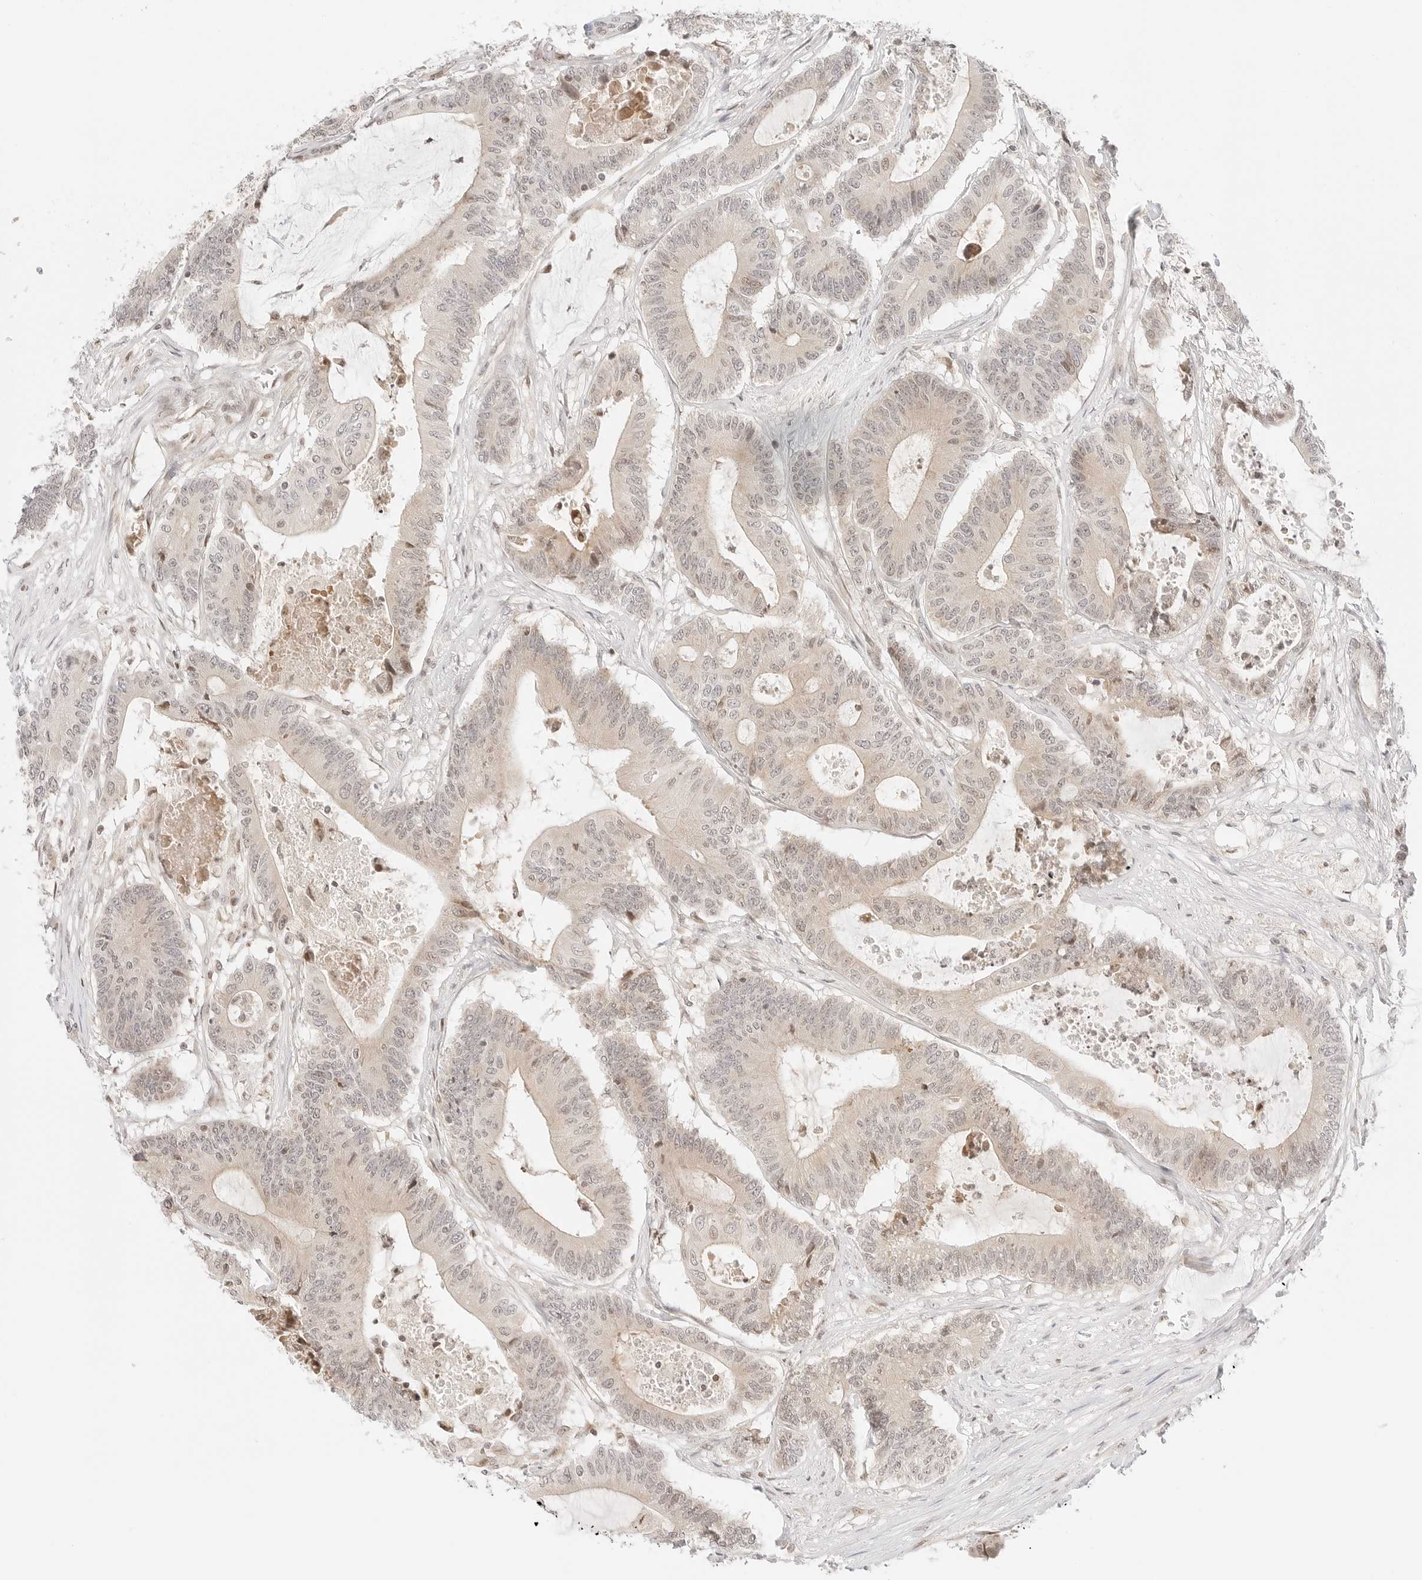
{"staining": {"intensity": "negative", "quantity": "none", "location": "none"}, "tissue": "colorectal cancer", "cell_type": "Tumor cells", "image_type": "cancer", "snomed": [{"axis": "morphology", "description": "Adenocarcinoma, NOS"}, {"axis": "topography", "description": "Colon"}], "caption": "Tumor cells show no significant staining in colorectal cancer.", "gene": "RPS6KL1", "patient": {"sex": "female", "age": 84}}